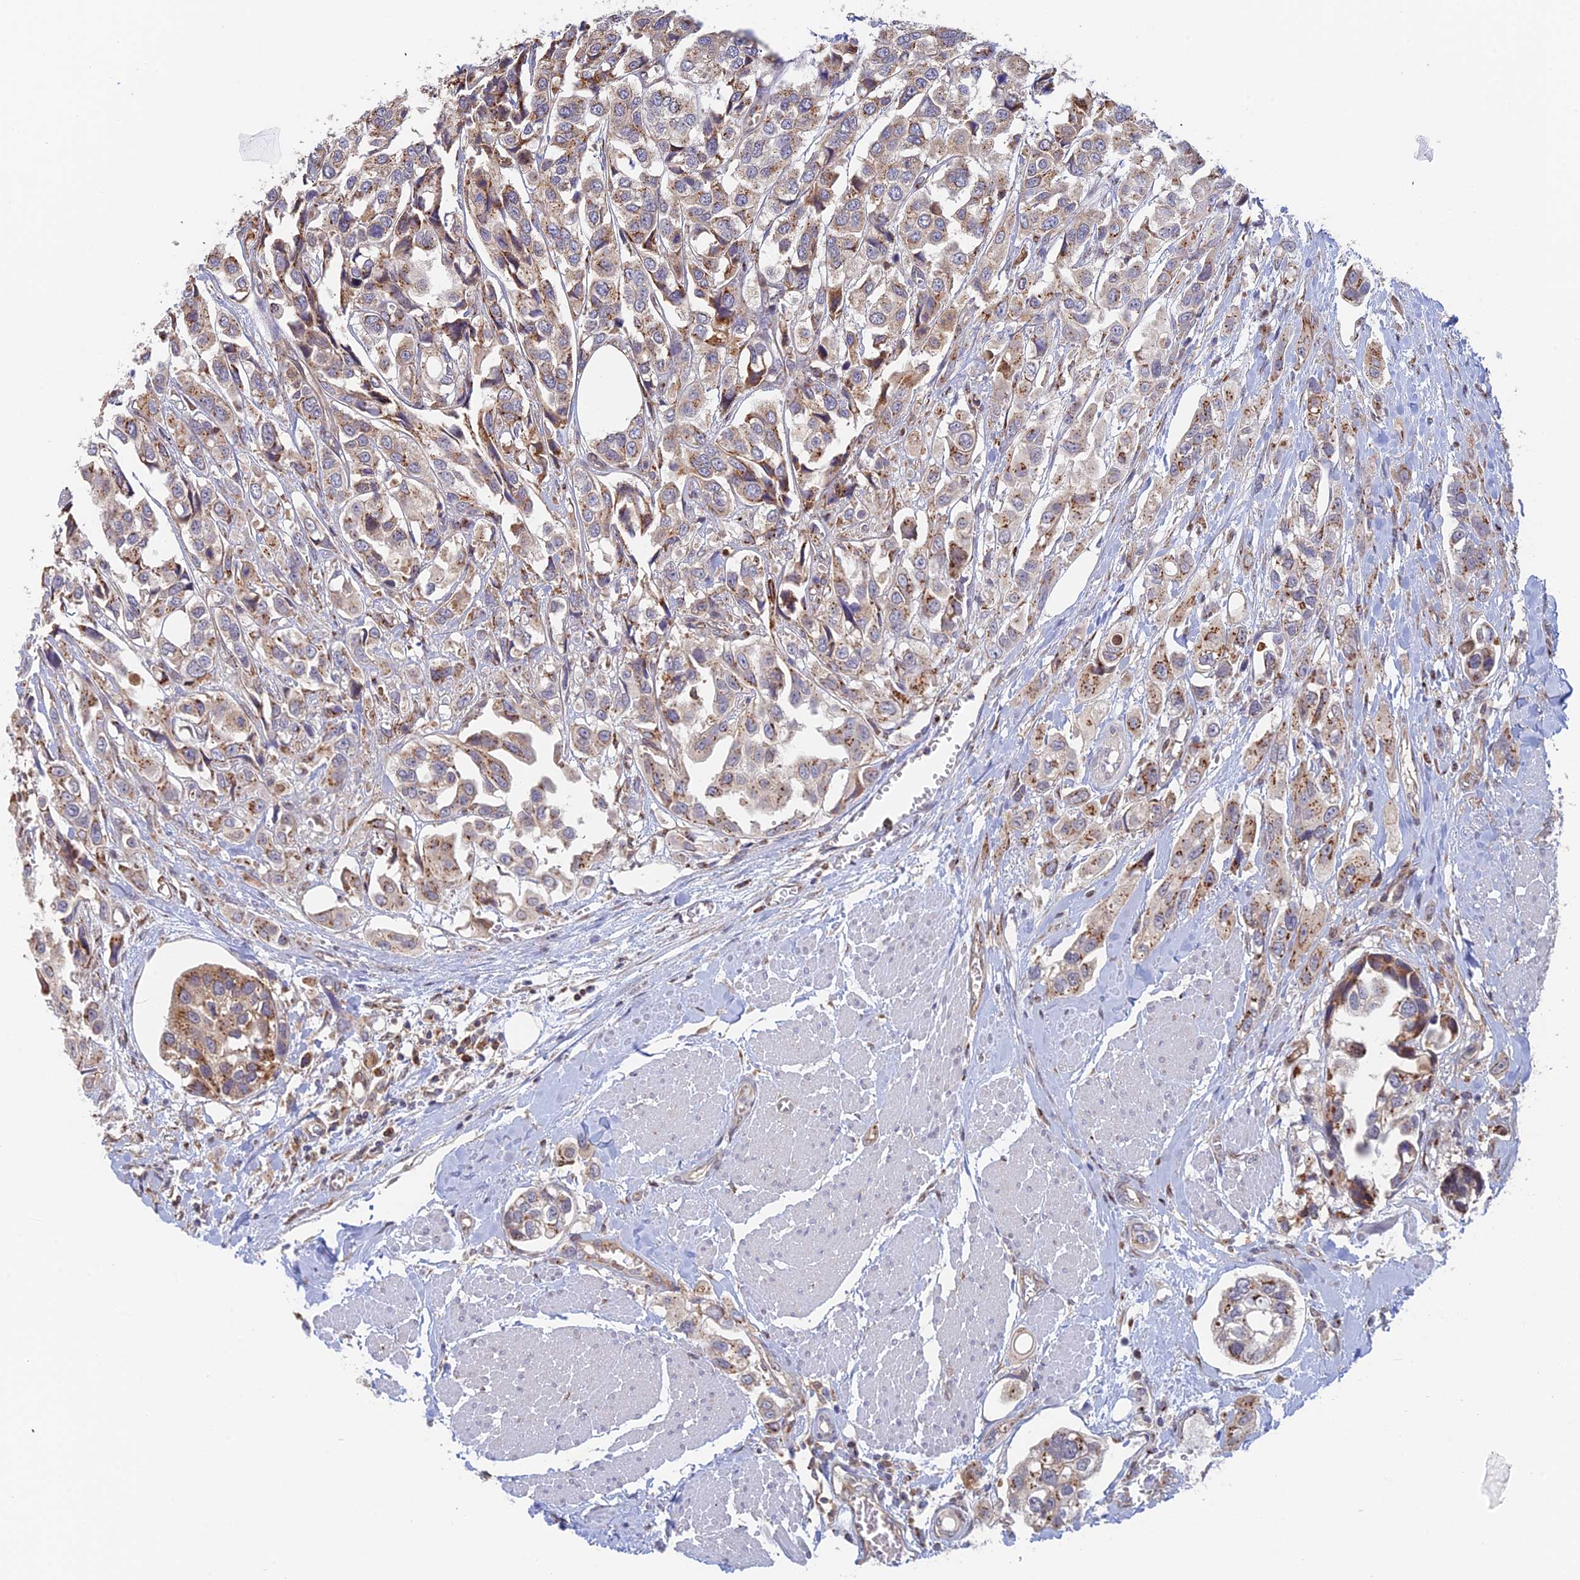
{"staining": {"intensity": "moderate", "quantity": ">75%", "location": "cytoplasmic/membranous"}, "tissue": "urothelial cancer", "cell_type": "Tumor cells", "image_type": "cancer", "snomed": [{"axis": "morphology", "description": "Urothelial carcinoma, High grade"}, {"axis": "topography", "description": "Urinary bladder"}], "caption": "The histopathology image shows a brown stain indicating the presence of a protein in the cytoplasmic/membranous of tumor cells in urothelial cancer.", "gene": "HS2ST1", "patient": {"sex": "male", "age": 67}}